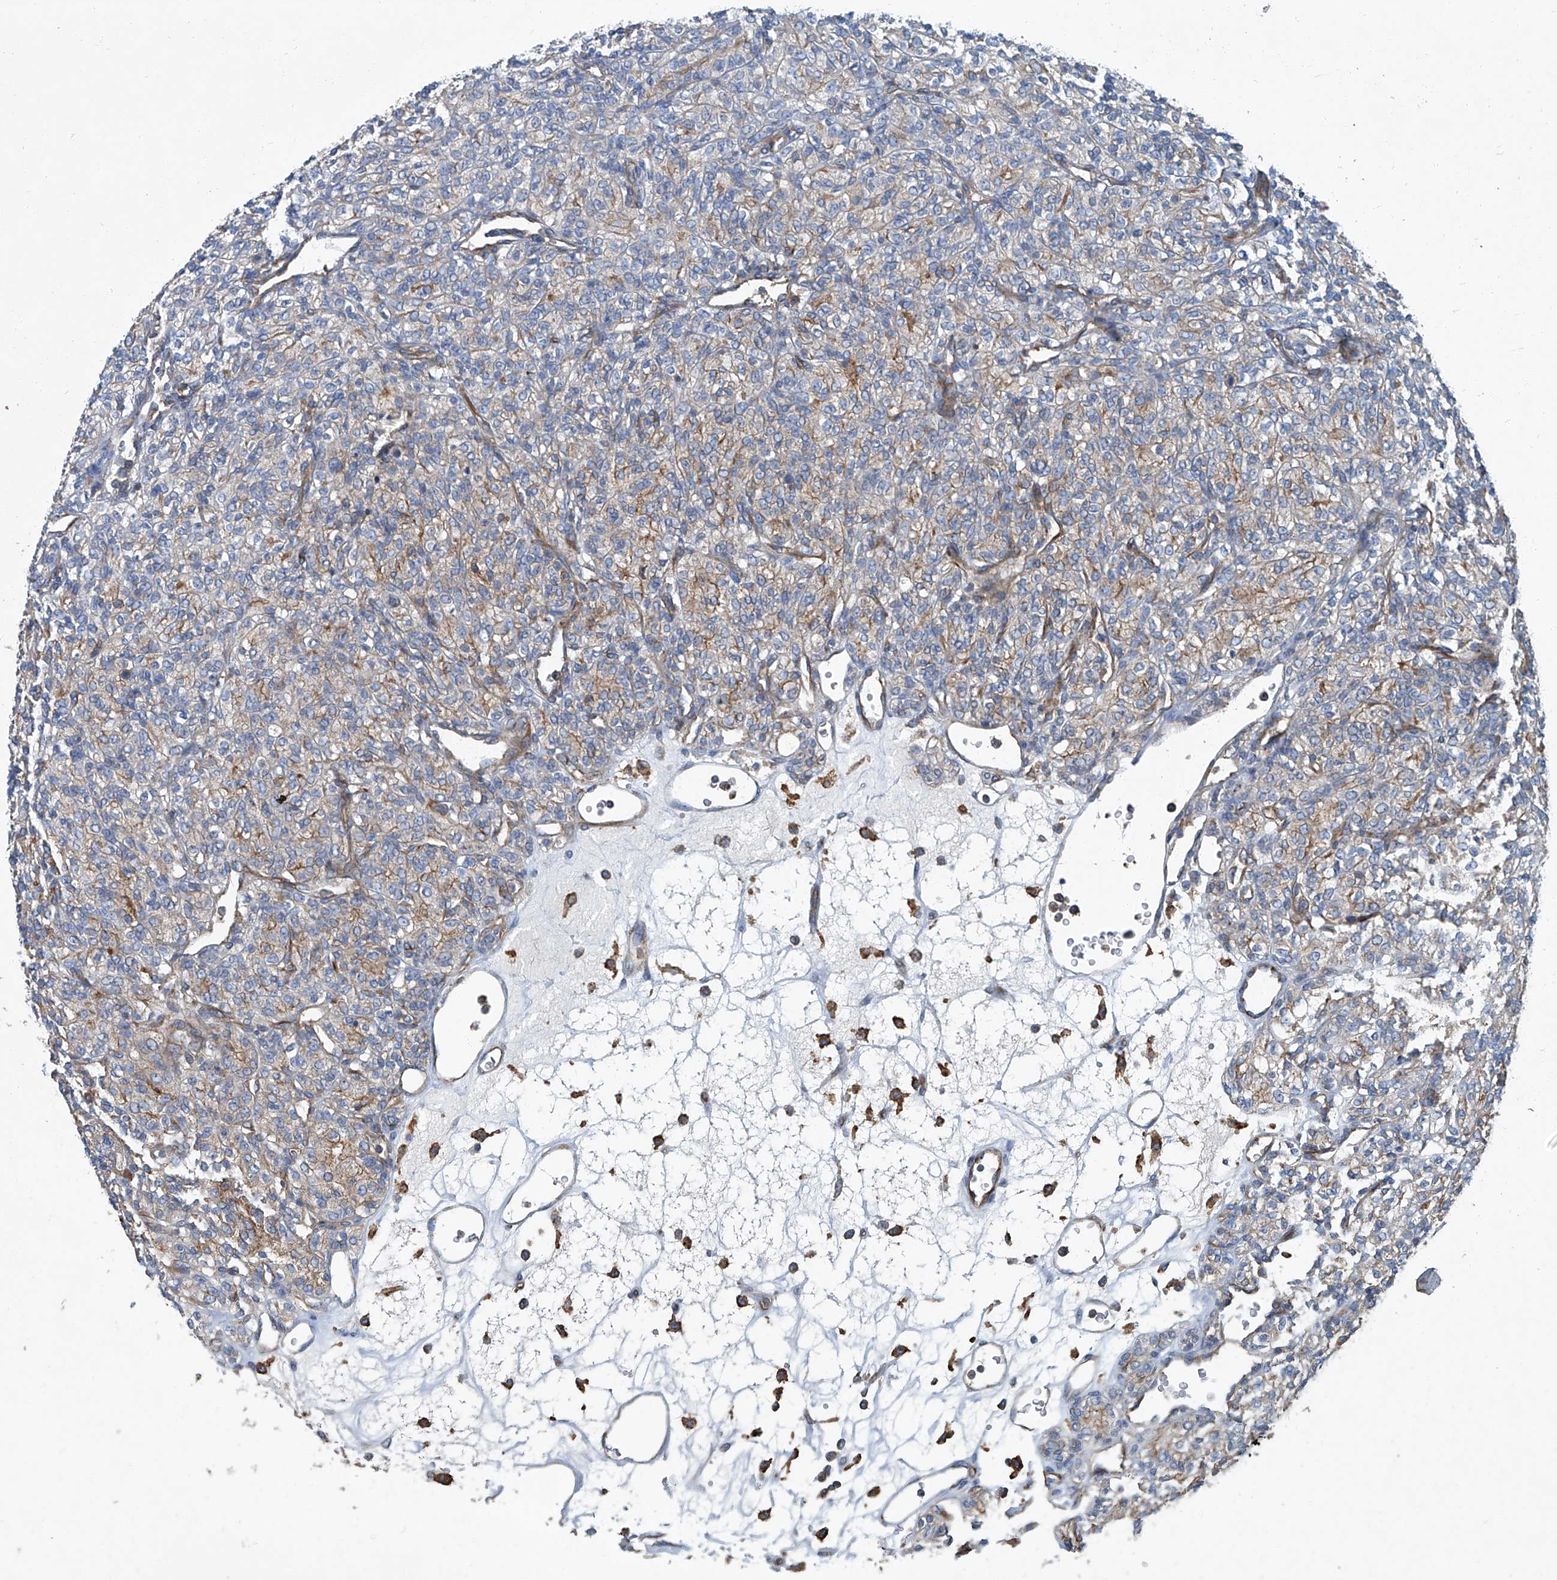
{"staining": {"intensity": "weak", "quantity": "<25%", "location": "cytoplasmic/membranous"}, "tissue": "renal cancer", "cell_type": "Tumor cells", "image_type": "cancer", "snomed": [{"axis": "morphology", "description": "Adenocarcinoma, NOS"}, {"axis": "topography", "description": "Kidney"}], "caption": "High magnification brightfield microscopy of adenocarcinoma (renal) stained with DAB (brown) and counterstained with hematoxylin (blue): tumor cells show no significant staining. Brightfield microscopy of IHC stained with DAB (brown) and hematoxylin (blue), captured at high magnification.", "gene": "PIGH", "patient": {"sex": "male", "age": 77}}